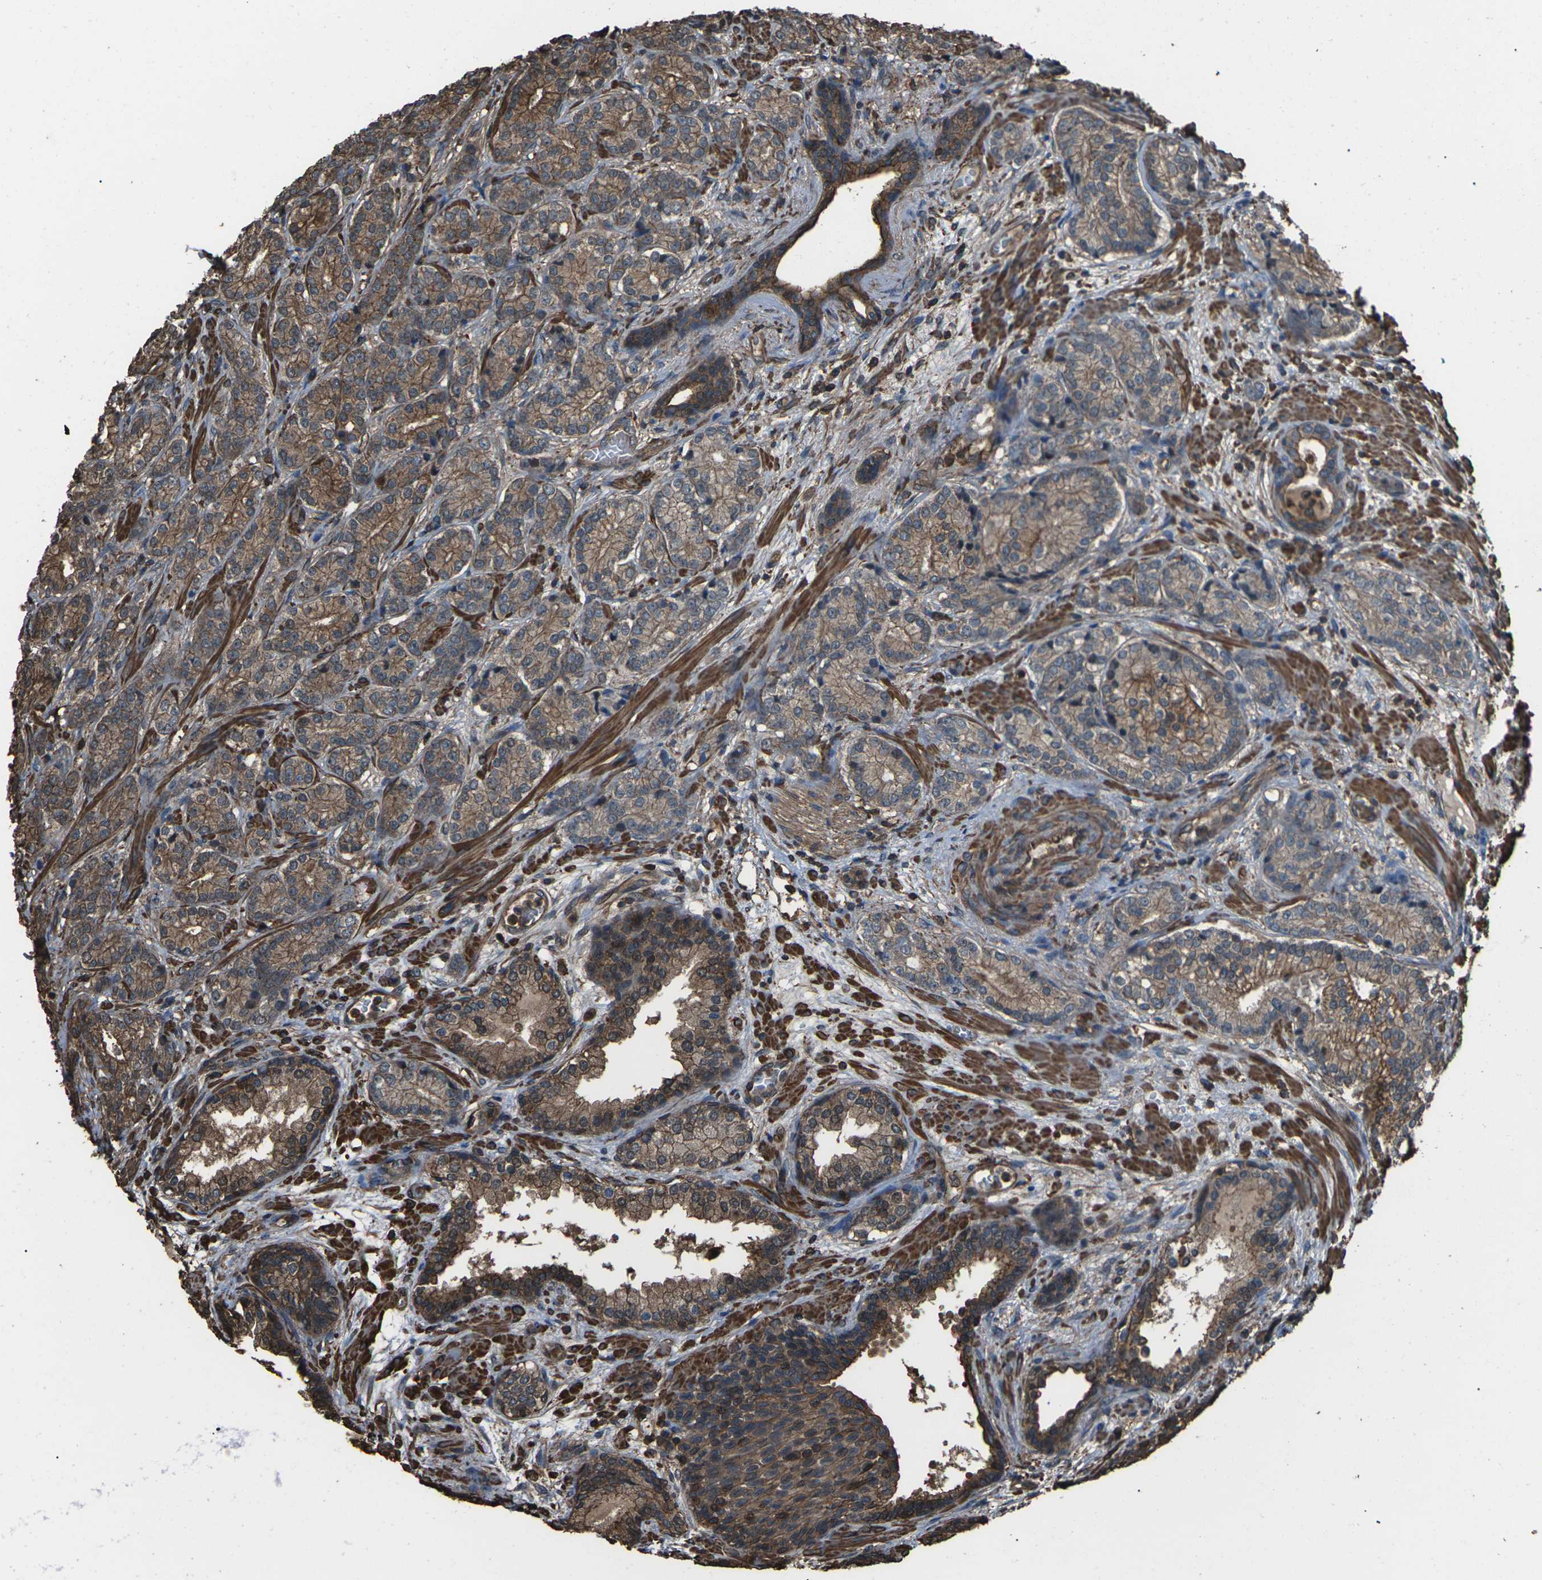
{"staining": {"intensity": "moderate", "quantity": ">75%", "location": "cytoplasmic/membranous"}, "tissue": "prostate cancer", "cell_type": "Tumor cells", "image_type": "cancer", "snomed": [{"axis": "morphology", "description": "Adenocarcinoma, High grade"}, {"axis": "topography", "description": "Prostate"}], "caption": "DAB immunohistochemical staining of prostate cancer demonstrates moderate cytoplasmic/membranous protein positivity in about >75% of tumor cells.", "gene": "DHPS", "patient": {"sex": "male", "age": 61}}